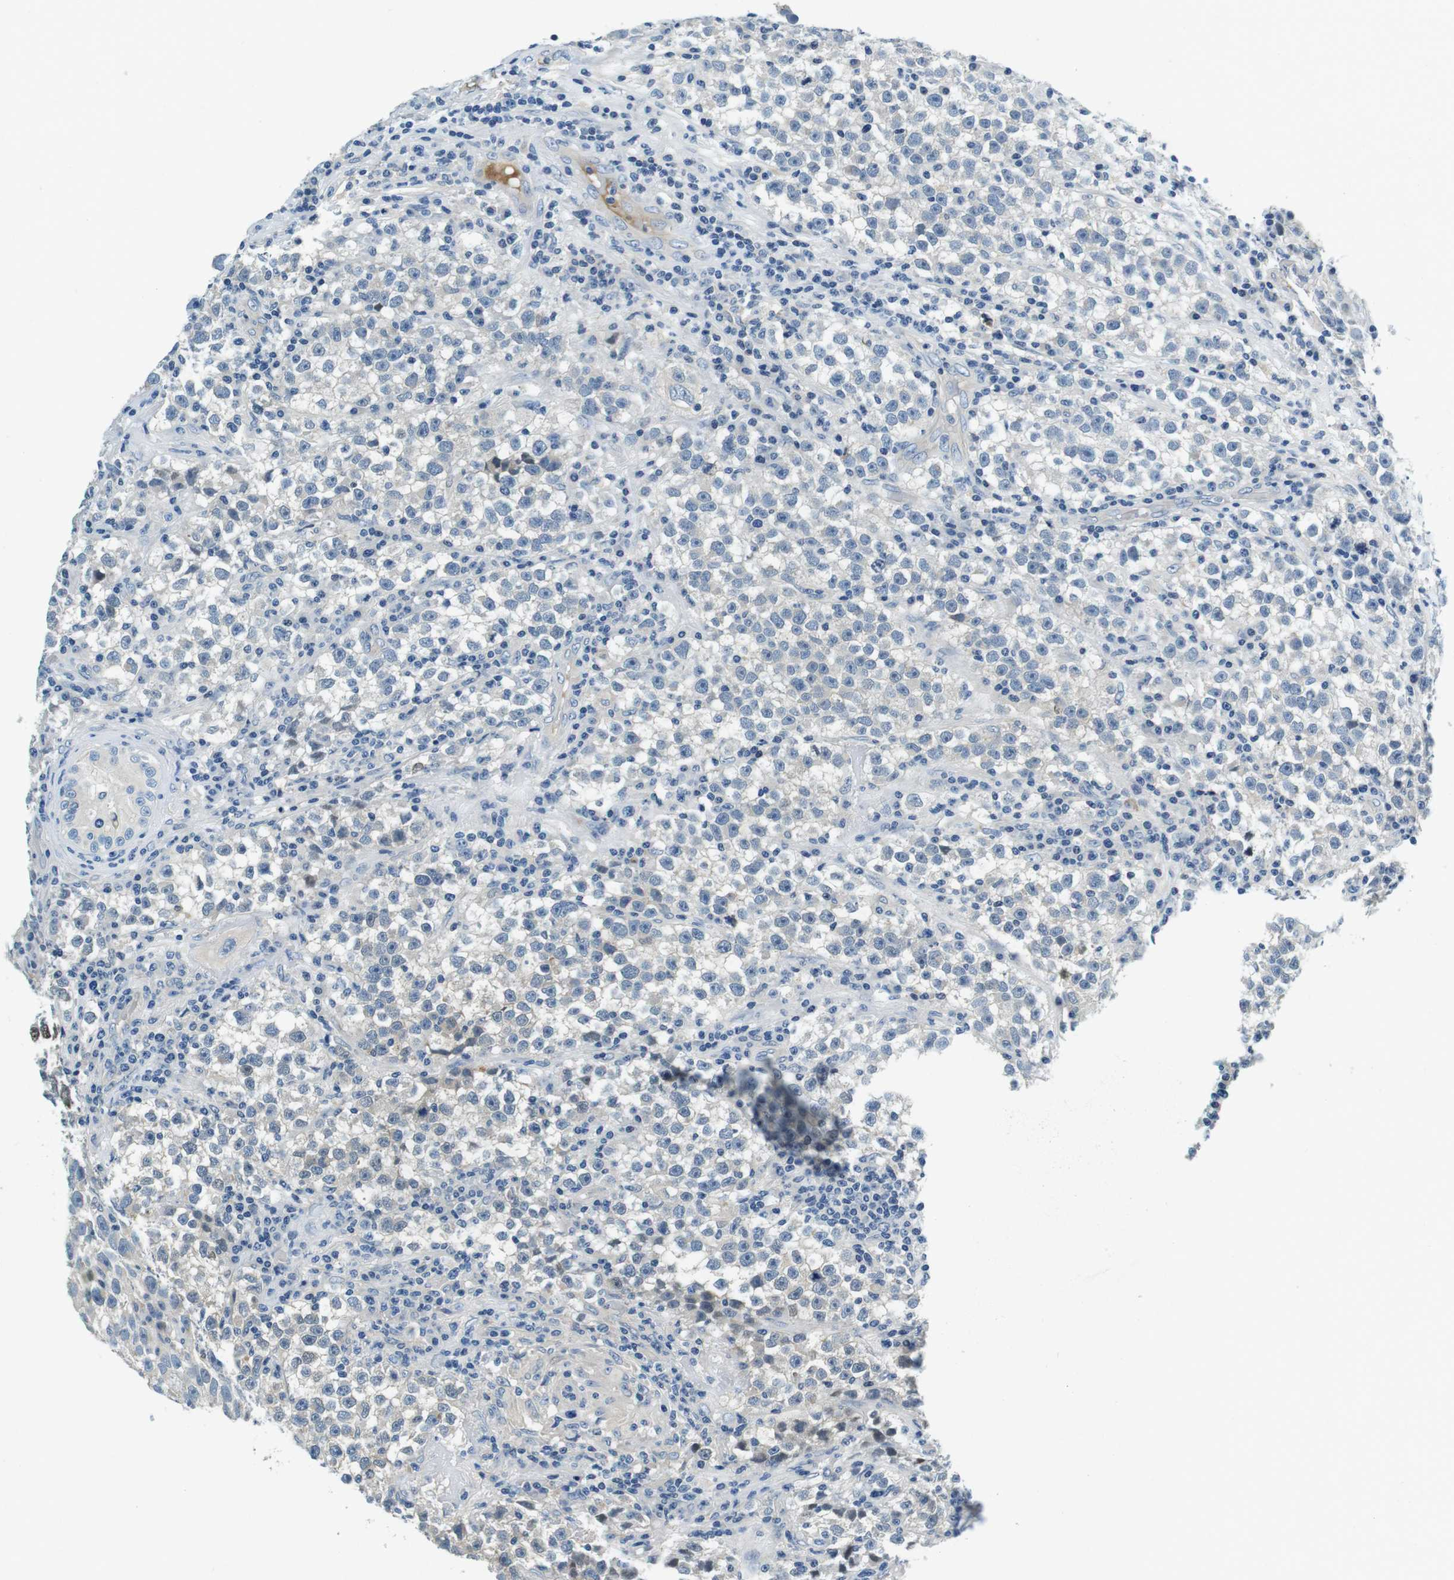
{"staining": {"intensity": "negative", "quantity": "none", "location": "none"}, "tissue": "testis cancer", "cell_type": "Tumor cells", "image_type": "cancer", "snomed": [{"axis": "morphology", "description": "Seminoma, NOS"}, {"axis": "topography", "description": "Testis"}], "caption": "DAB immunohistochemical staining of testis cancer demonstrates no significant expression in tumor cells. (IHC, brightfield microscopy, high magnification).", "gene": "KCNJ5", "patient": {"sex": "male", "age": 22}}